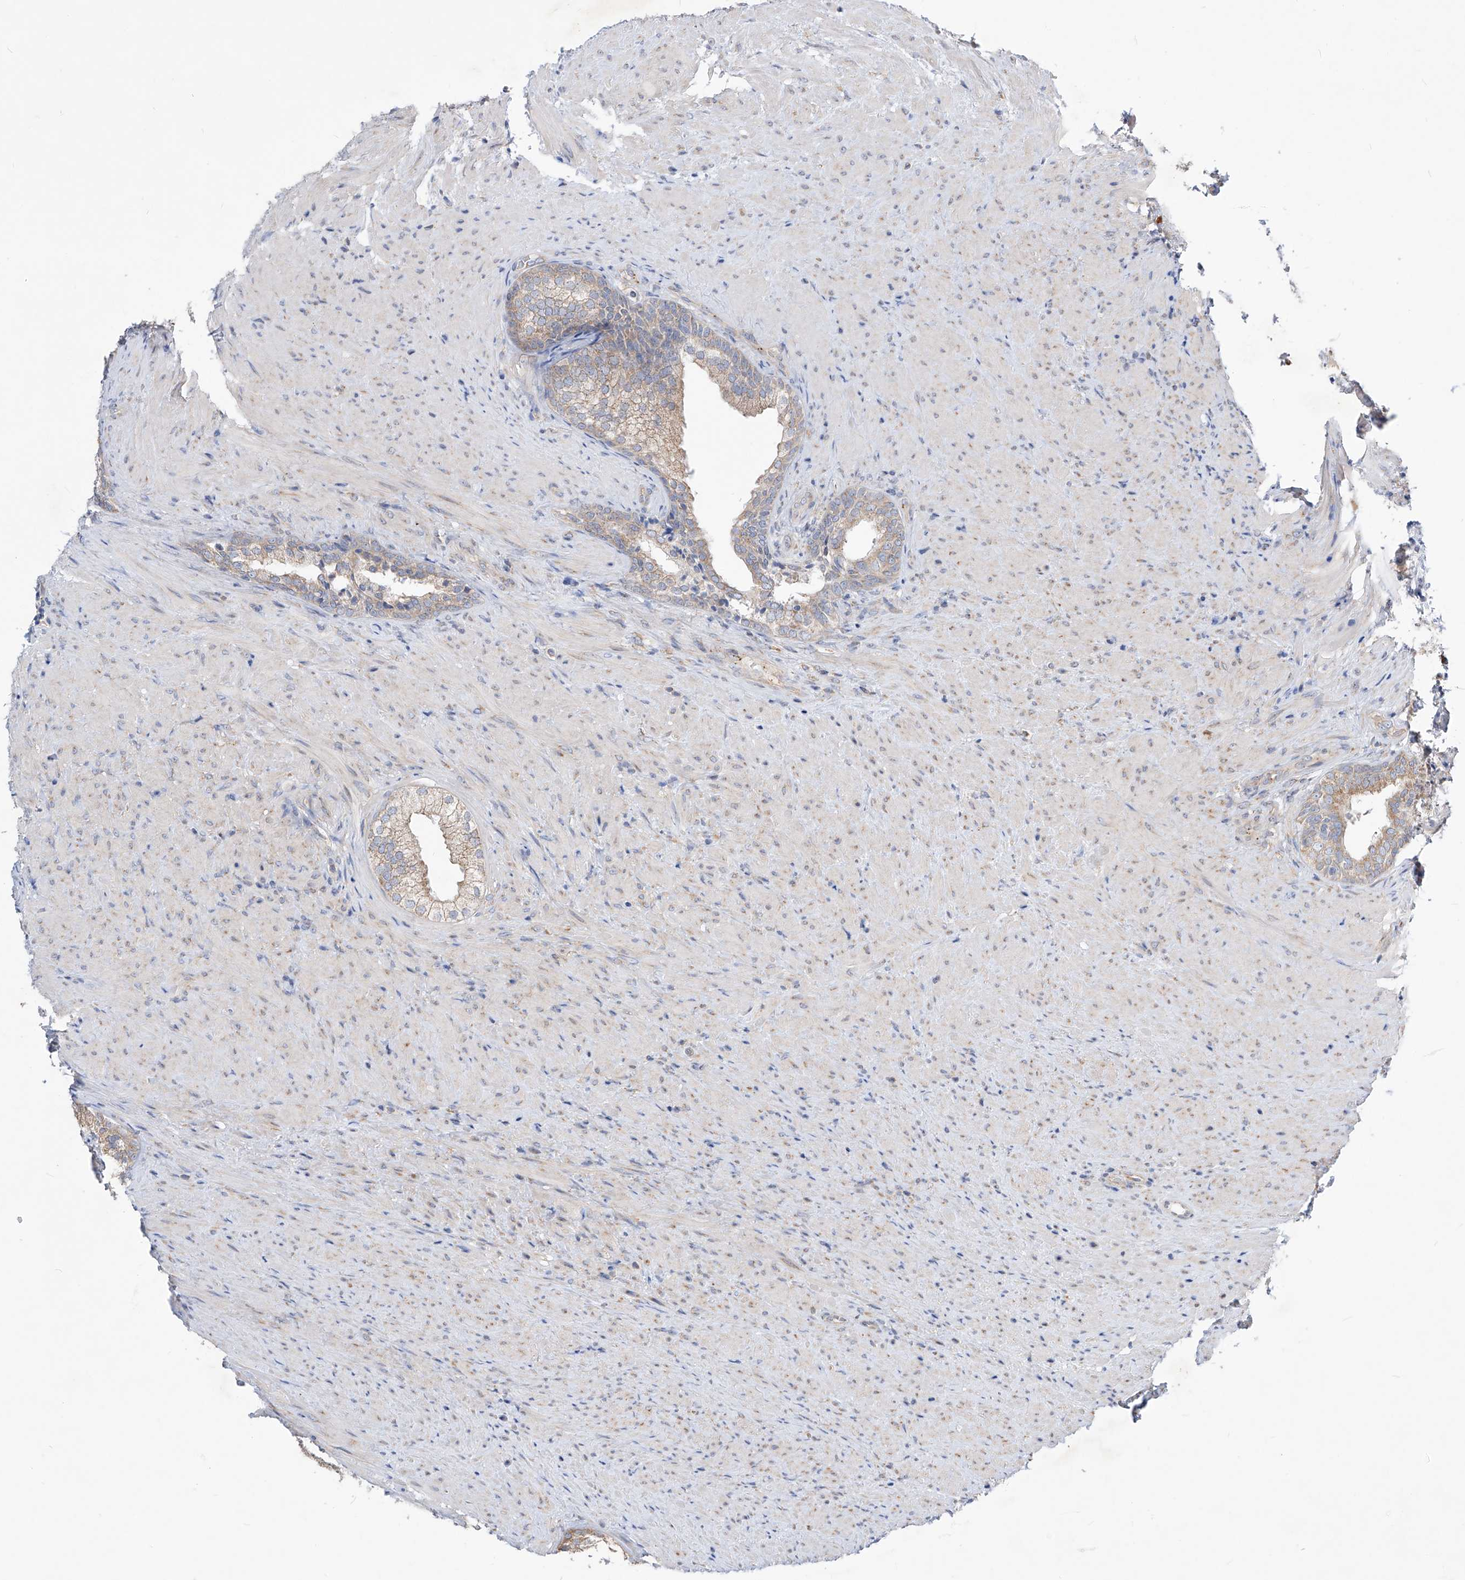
{"staining": {"intensity": "moderate", "quantity": ">75%", "location": "cytoplasmic/membranous"}, "tissue": "prostate", "cell_type": "Glandular cells", "image_type": "normal", "snomed": [{"axis": "morphology", "description": "Normal tissue, NOS"}, {"axis": "topography", "description": "Prostate"}], "caption": "This image displays IHC staining of normal human prostate, with medium moderate cytoplasmic/membranous expression in about >75% of glandular cells.", "gene": "UFL1", "patient": {"sex": "male", "age": 76}}